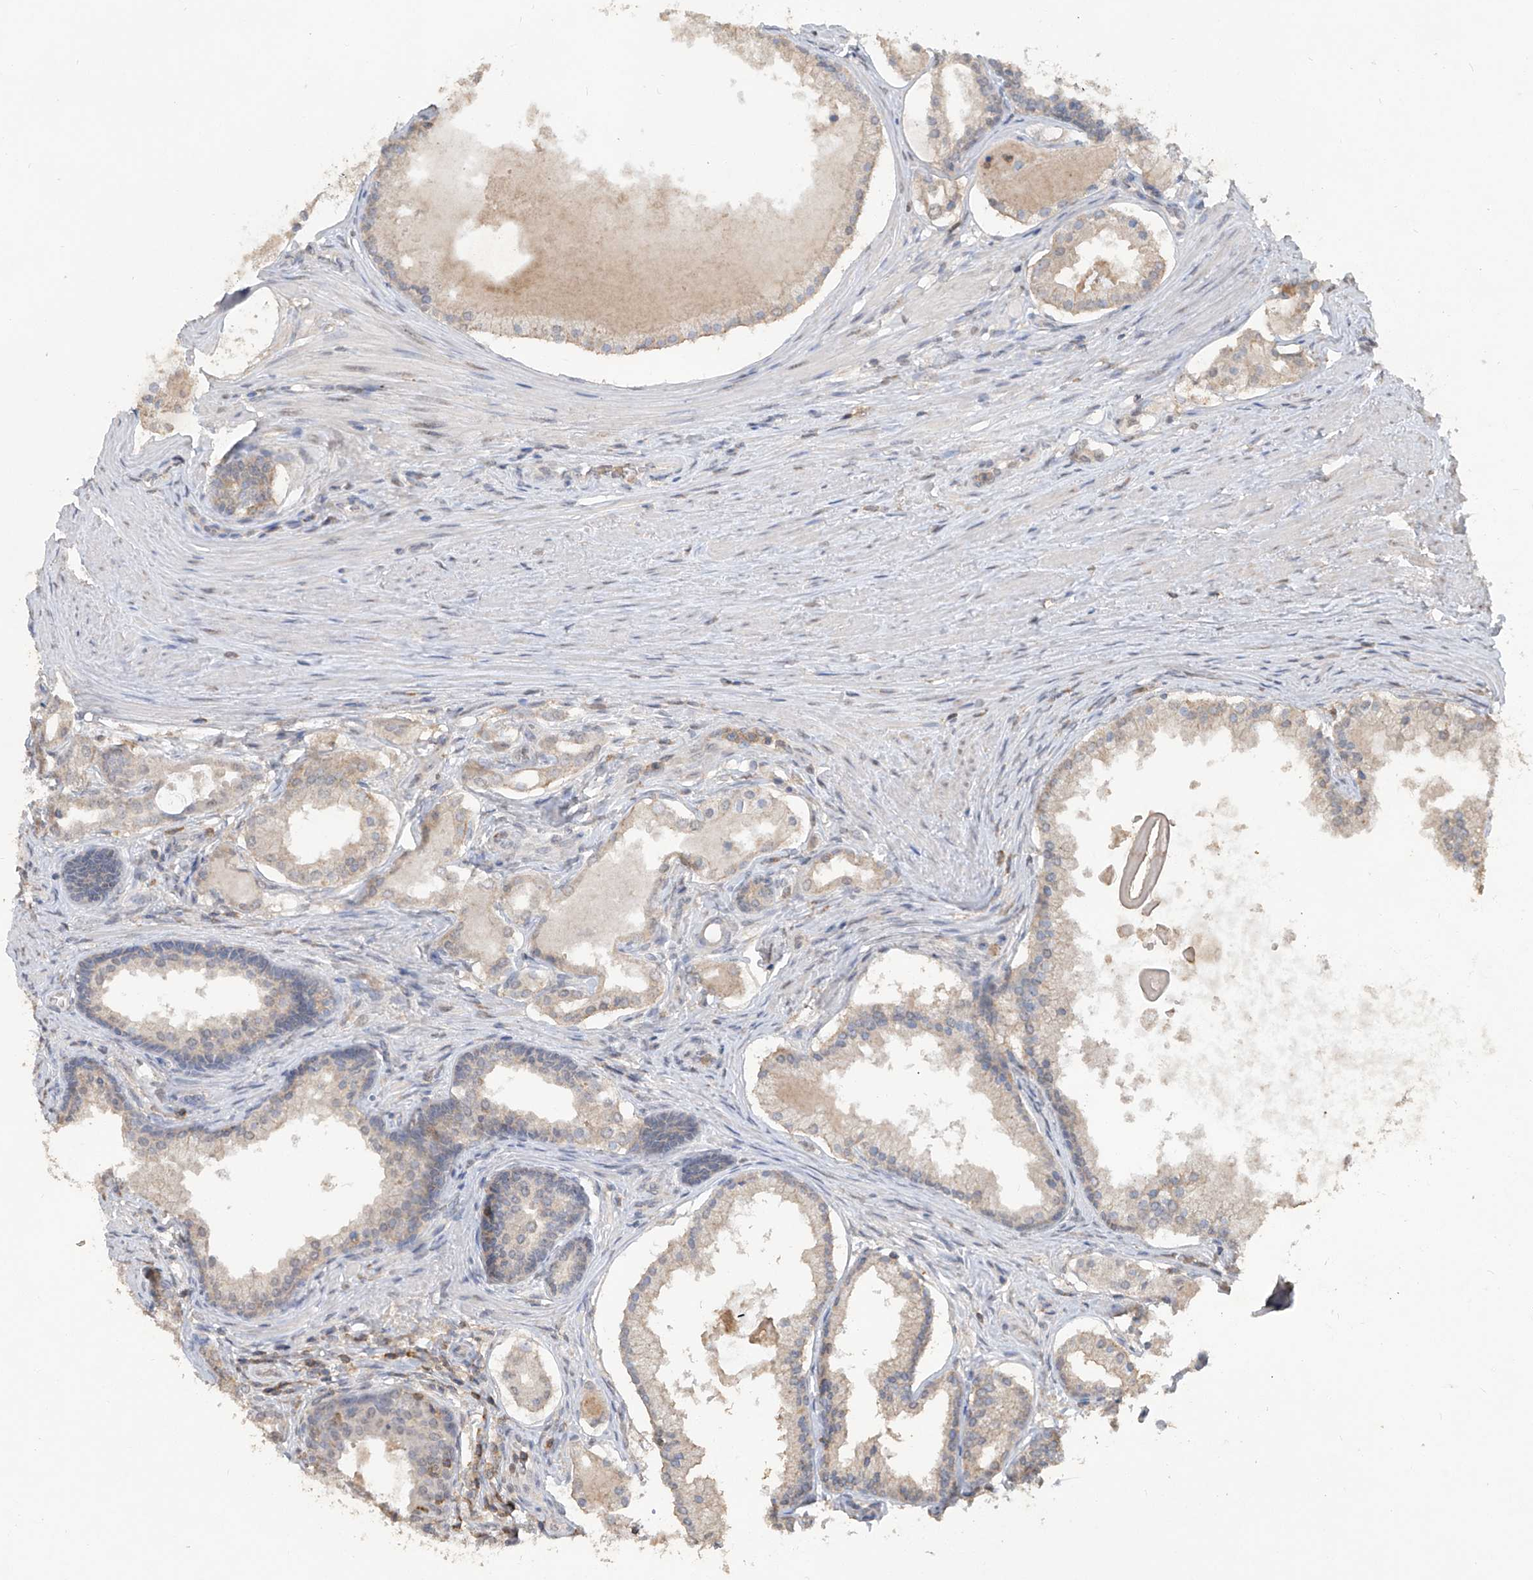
{"staining": {"intensity": "weak", "quantity": "25%-75%", "location": "cytoplasmic/membranous"}, "tissue": "prostate cancer", "cell_type": "Tumor cells", "image_type": "cancer", "snomed": [{"axis": "morphology", "description": "Adenocarcinoma, High grade"}, {"axis": "topography", "description": "Prostate"}], "caption": "A brown stain highlights weak cytoplasmic/membranous positivity of a protein in prostate cancer tumor cells. (DAB (3,3'-diaminobenzidine) = brown stain, brightfield microscopy at high magnification).", "gene": "HAS3", "patient": {"sex": "male", "age": 68}}